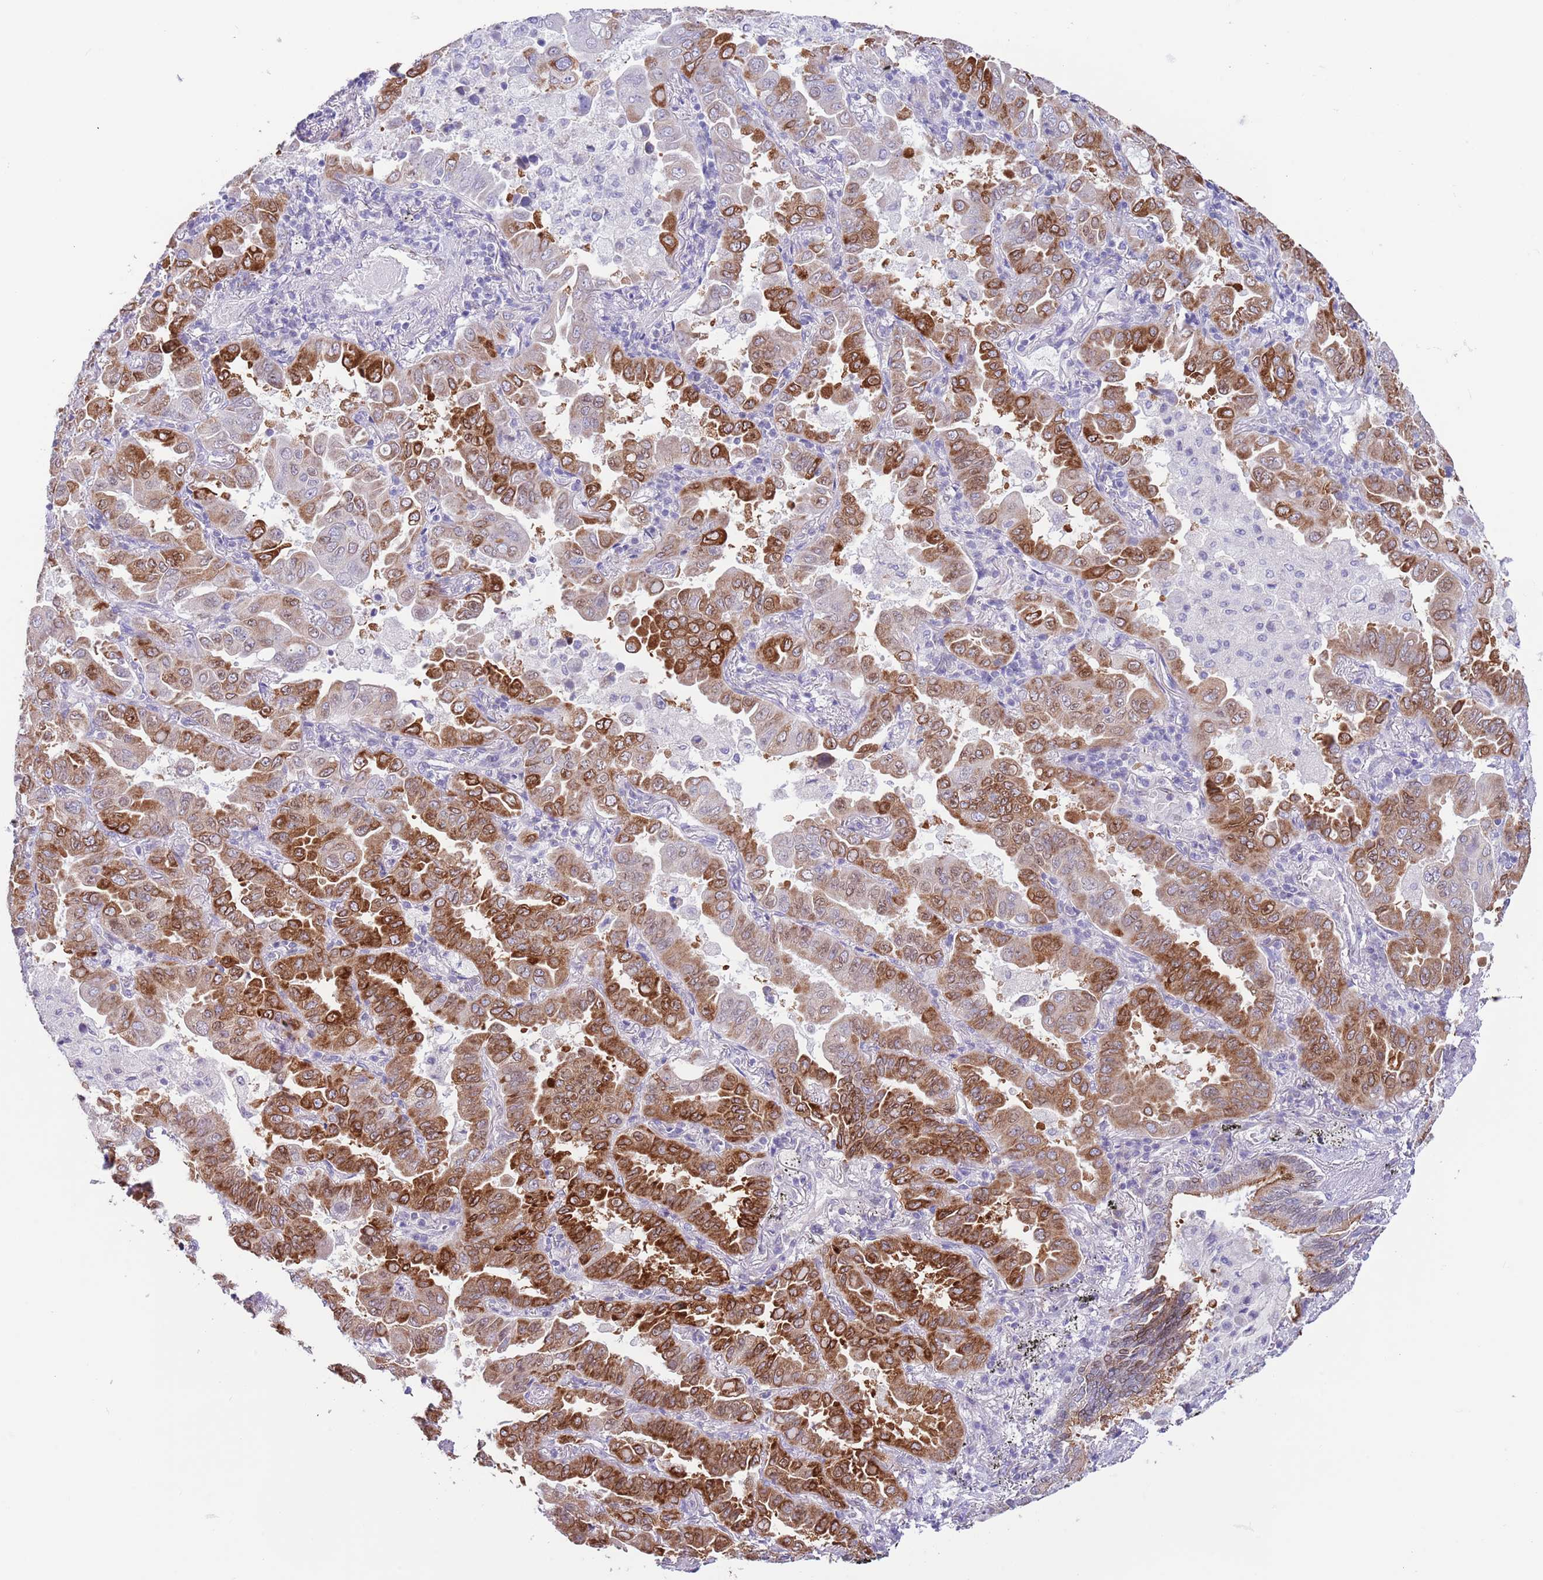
{"staining": {"intensity": "strong", "quantity": "25%-75%", "location": "cytoplasmic/membranous"}, "tissue": "lung cancer", "cell_type": "Tumor cells", "image_type": "cancer", "snomed": [{"axis": "morphology", "description": "Adenocarcinoma, NOS"}, {"axis": "topography", "description": "Lung"}], "caption": "Approximately 25%-75% of tumor cells in human lung adenocarcinoma show strong cytoplasmic/membranous protein staining as visualized by brown immunohistochemical staining.", "gene": "EBPL", "patient": {"sex": "male", "age": 64}}